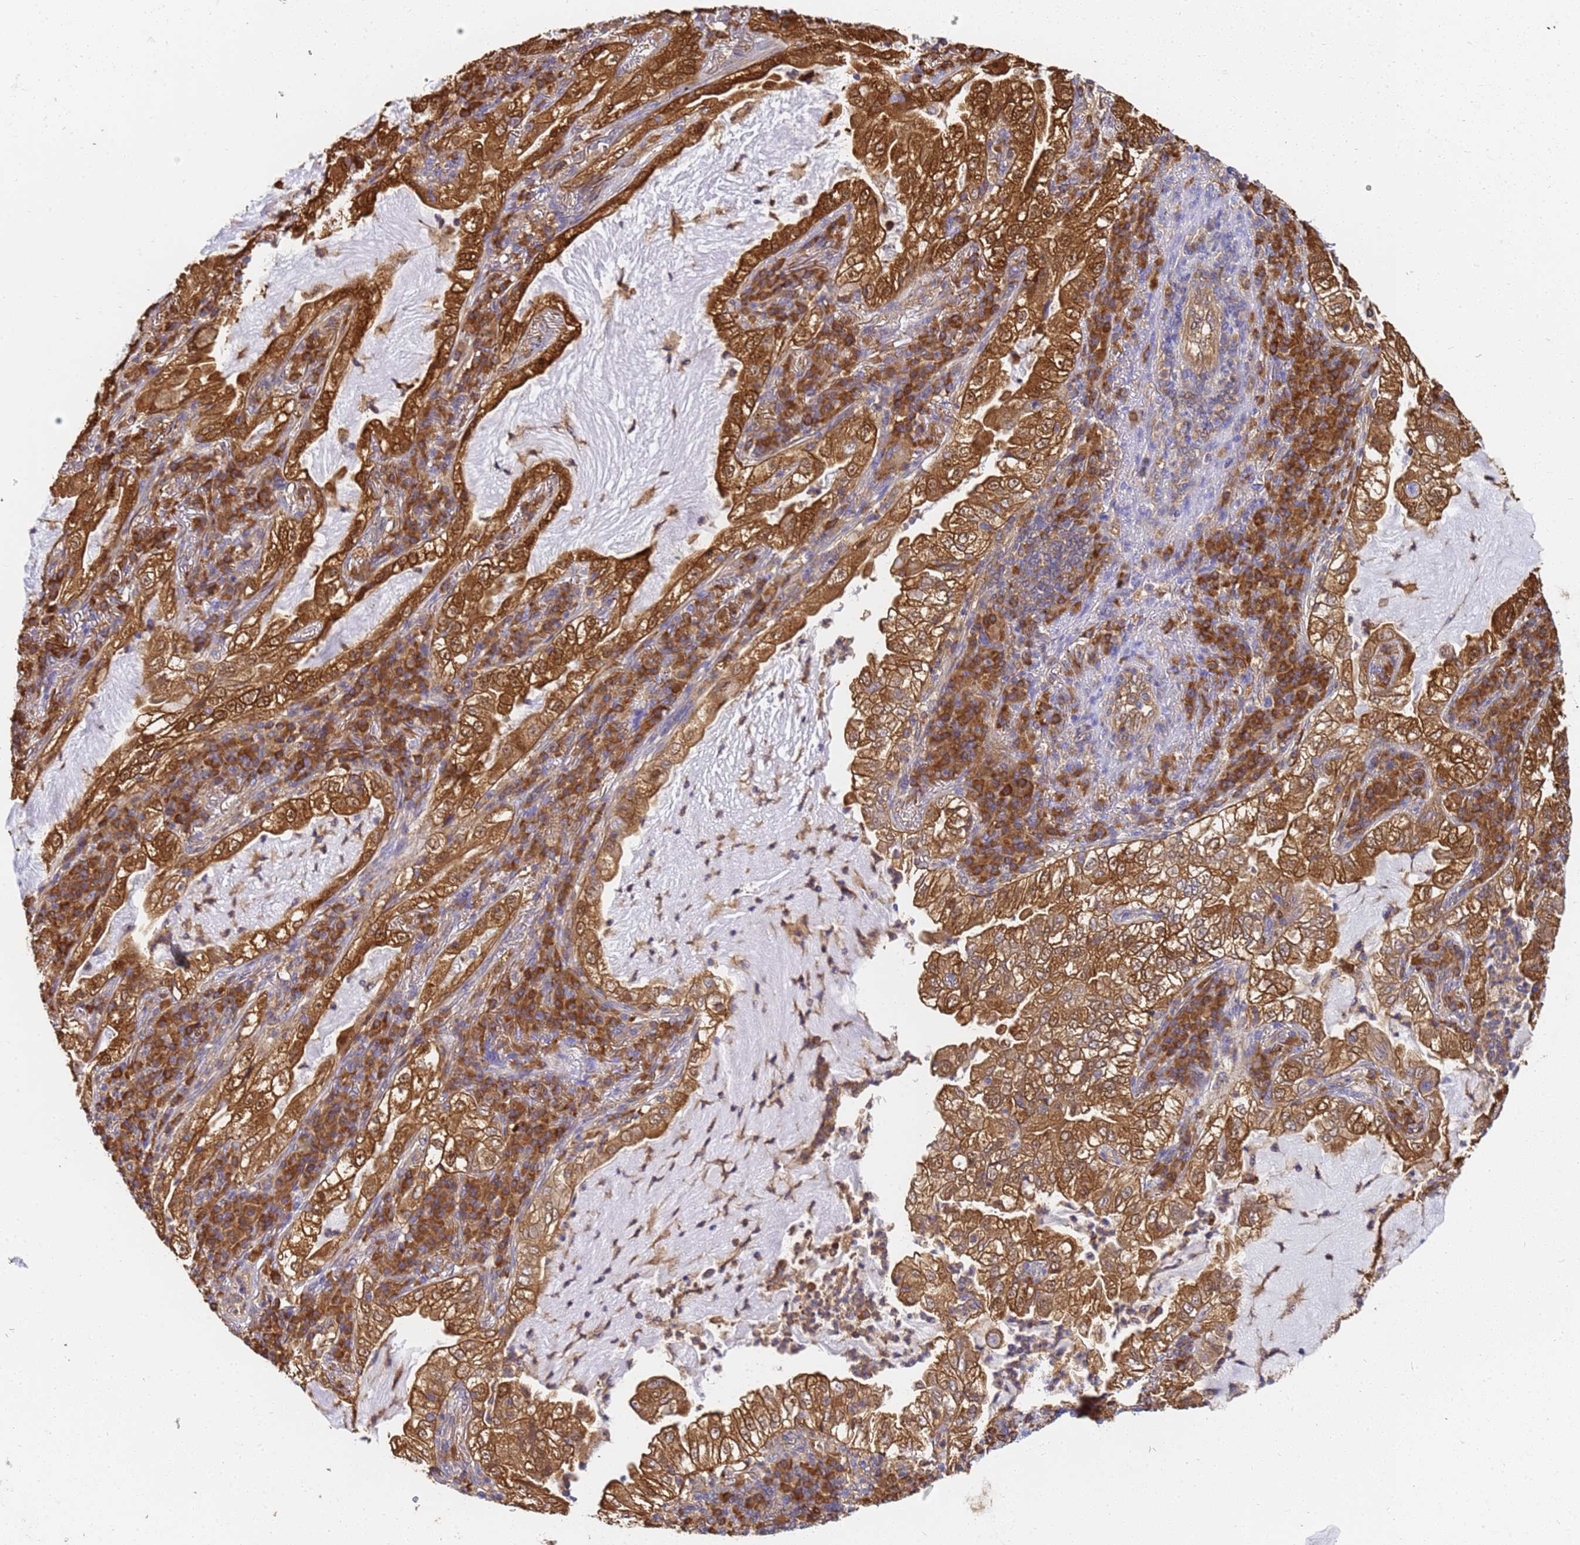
{"staining": {"intensity": "moderate", "quantity": ">75%", "location": "cytoplasmic/membranous"}, "tissue": "lung cancer", "cell_type": "Tumor cells", "image_type": "cancer", "snomed": [{"axis": "morphology", "description": "Adenocarcinoma, NOS"}, {"axis": "topography", "description": "Lung"}], "caption": "IHC image of neoplastic tissue: lung cancer (adenocarcinoma) stained using immunohistochemistry (IHC) exhibits medium levels of moderate protein expression localized specifically in the cytoplasmic/membranous of tumor cells, appearing as a cytoplasmic/membranous brown color.", "gene": "NME1-NME2", "patient": {"sex": "female", "age": 73}}